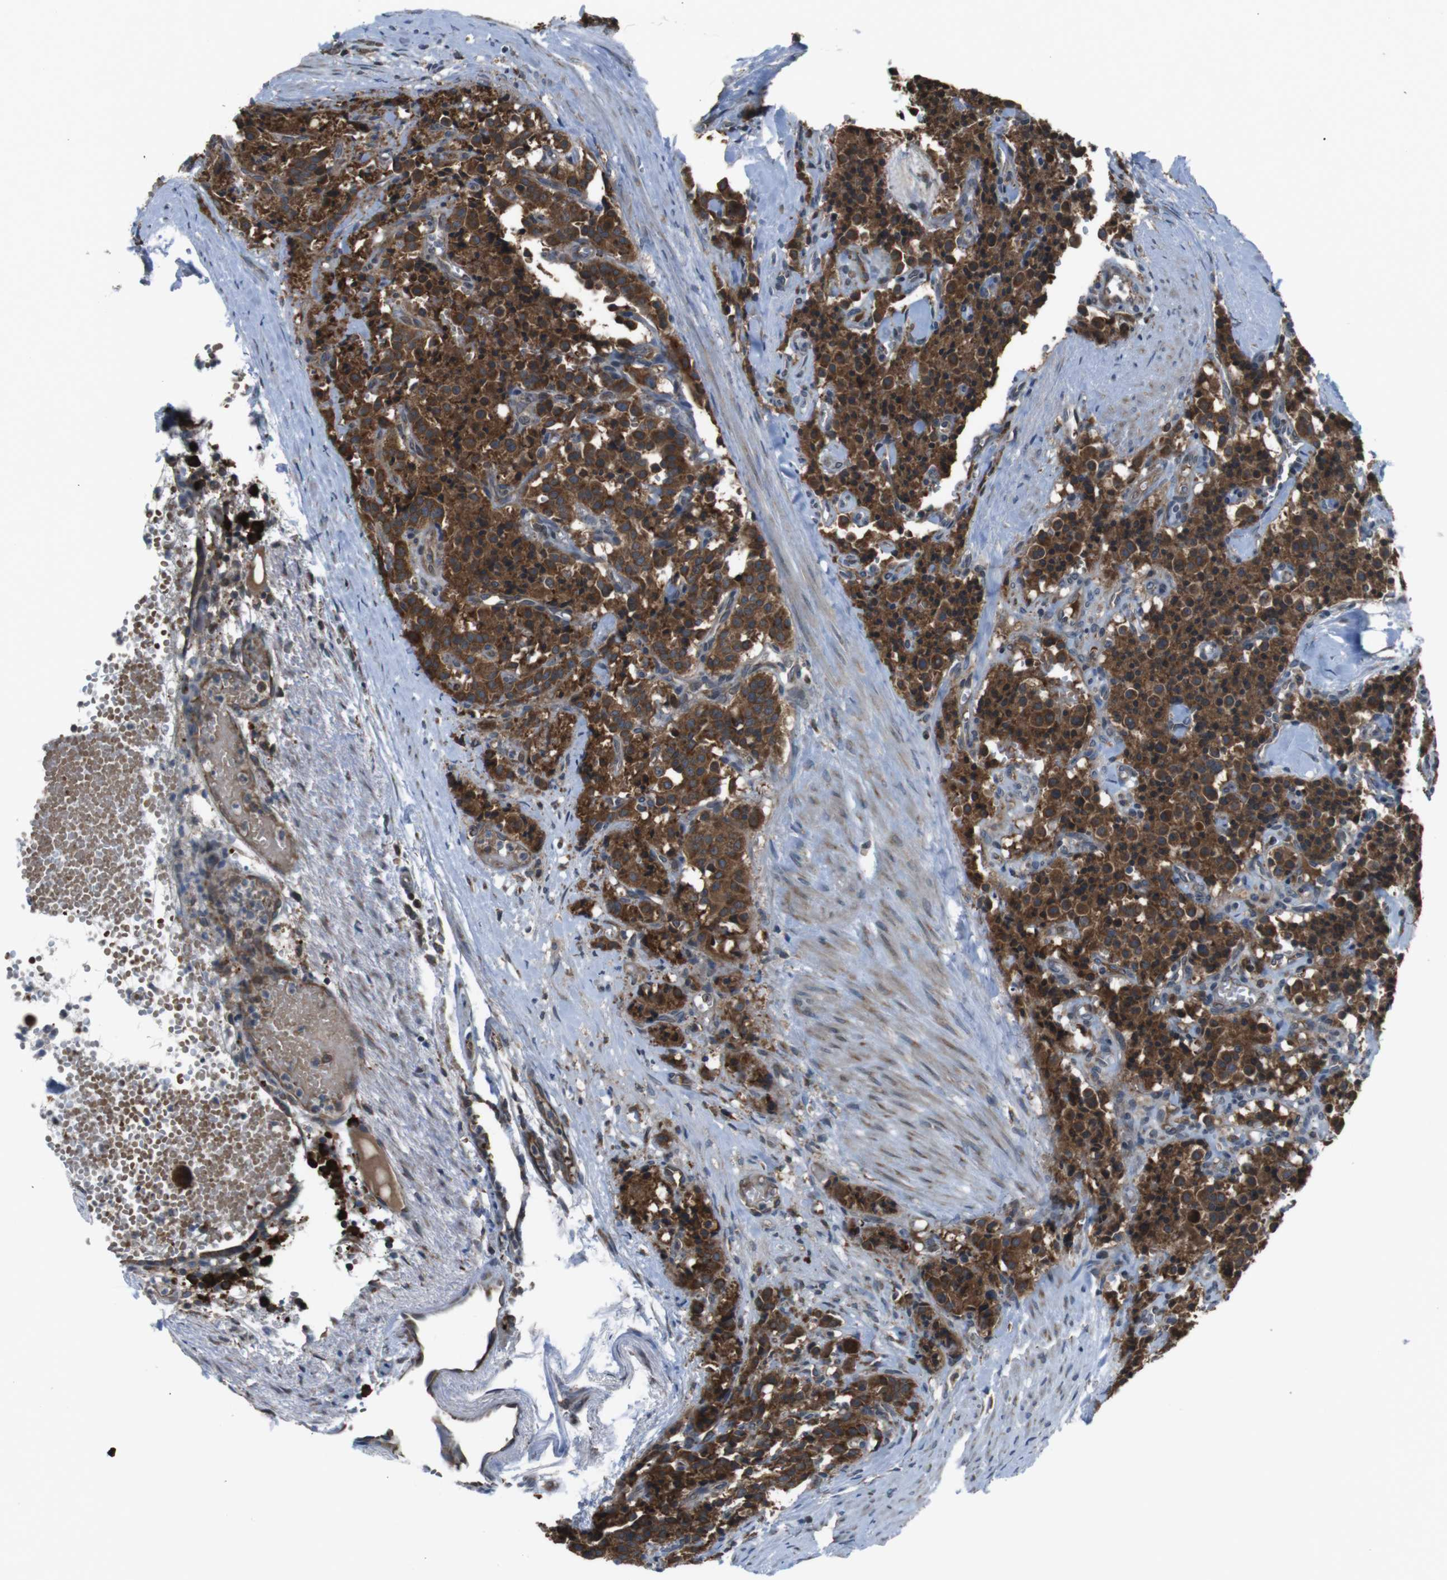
{"staining": {"intensity": "strong", "quantity": ">75%", "location": "cytoplasmic/membranous"}, "tissue": "carcinoid", "cell_type": "Tumor cells", "image_type": "cancer", "snomed": [{"axis": "morphology", "description": "Carcinoid, malignant, NOS"}, {"axis": "topography", "description": "Lung"}], "caption": "Immunohistochemistry histopathology image of carcinoid (malignant) stained for a protein (brown), which displays high levels of strong cytoplasmic/membranous staining in approximately >75% of tumor cells.", "gene": "SSR3", "patient": {"sex": "male", "age": 30}}